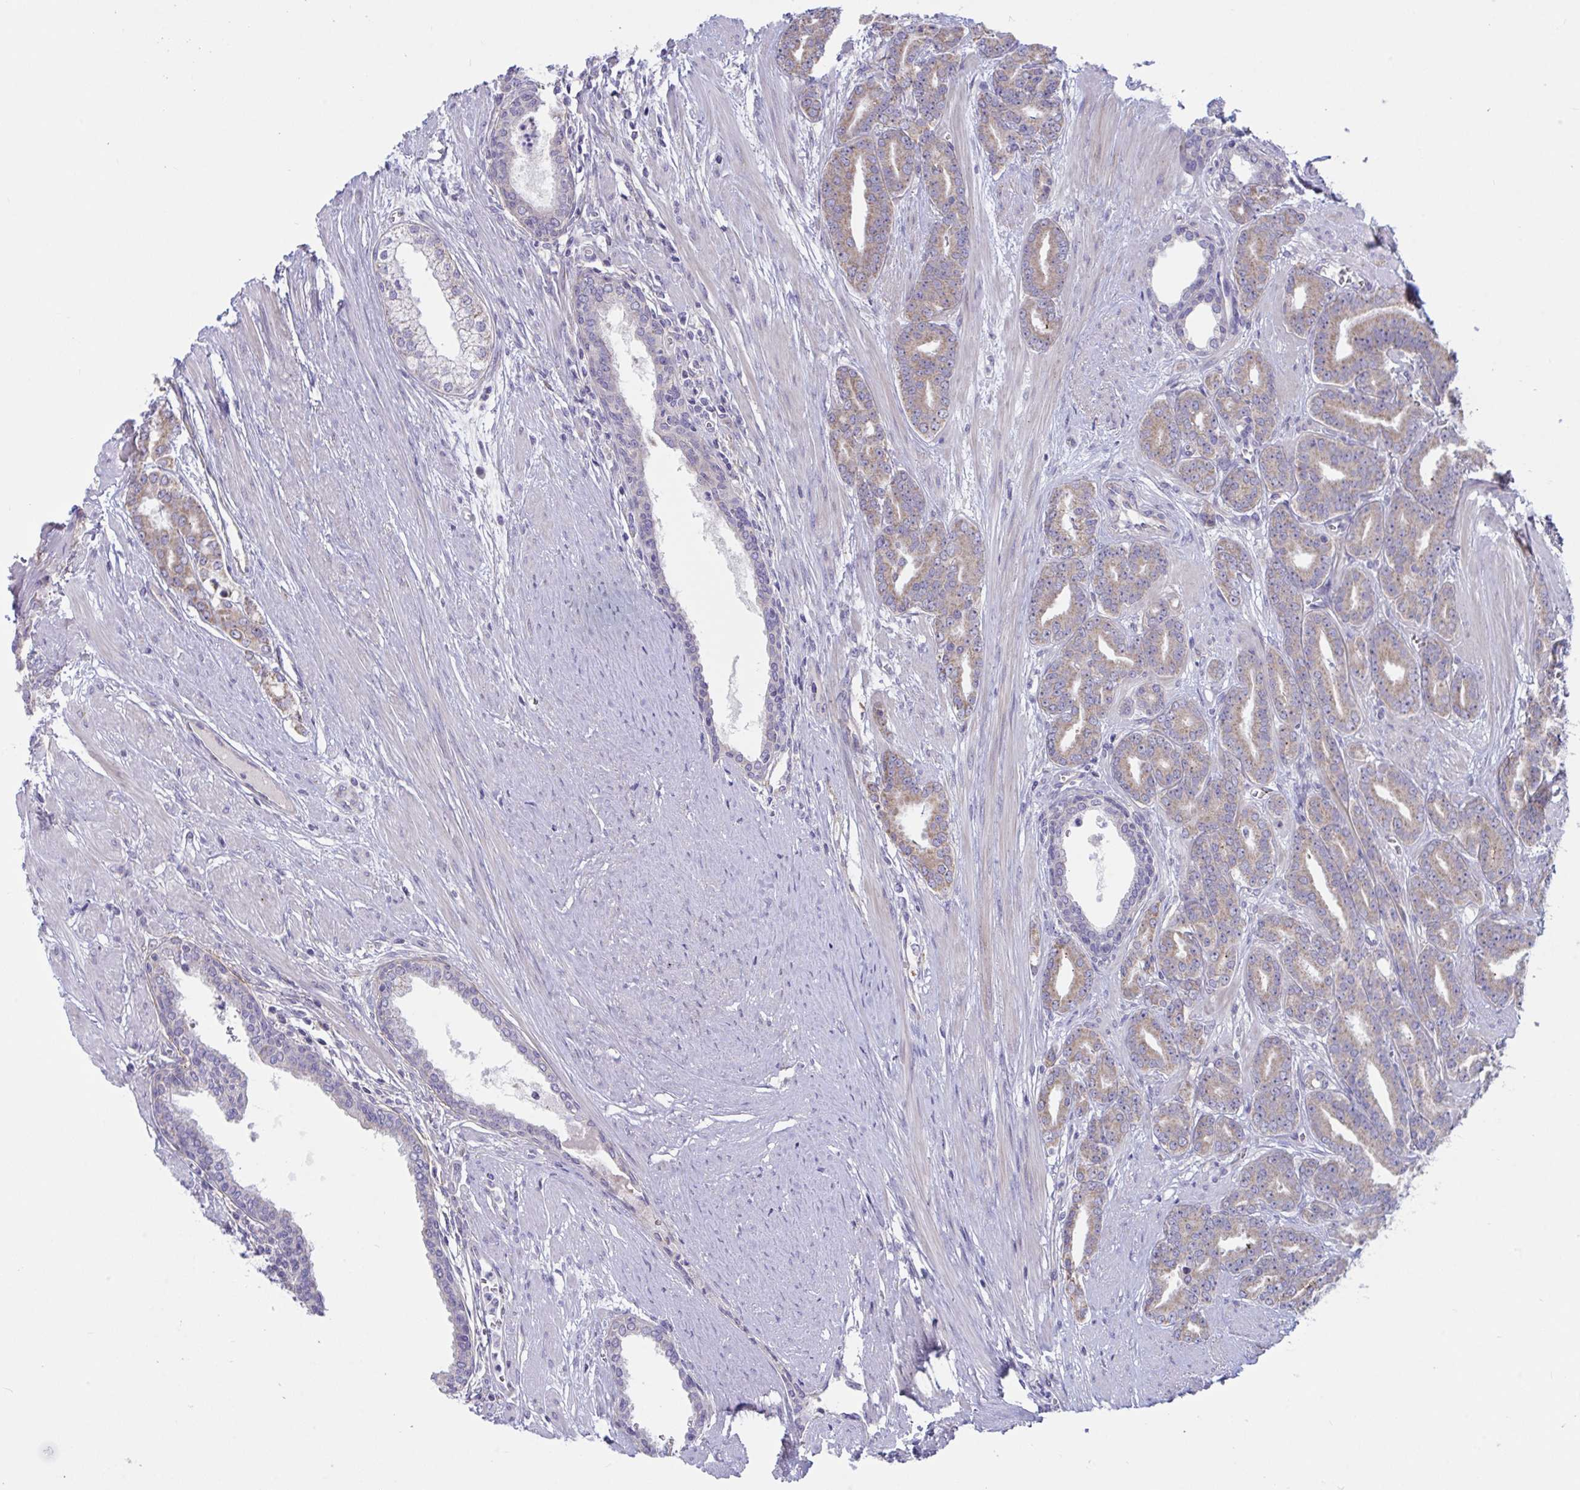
{"staining": {"intensity": "weak", "quantity": "25%-75%", "location": "cytoplasmic/membranous"}, "tissue": "prostate cancer", "cell_type": "Tumor cells", "image_type": "cancer", "snomed": [{"axis": "morphology", "description": "Adenocarcinoma, High grade"}, {"axis": "topography", "description": "Prostate"}], "caption": "Protein analysis of prostate high-grade adenocarcinoma tissue reveals weak cytoplasmic/membranous expression in approximately 25%-75% of tumor cells. The staining is performed using DAB (3,3'-diaminobenzidine) brown chromogen to label protein expression. The nuclei are counter-stained blue using hematoxylin.", "gene": "IL37", "patient": {"sex": "male", "age": 60}}